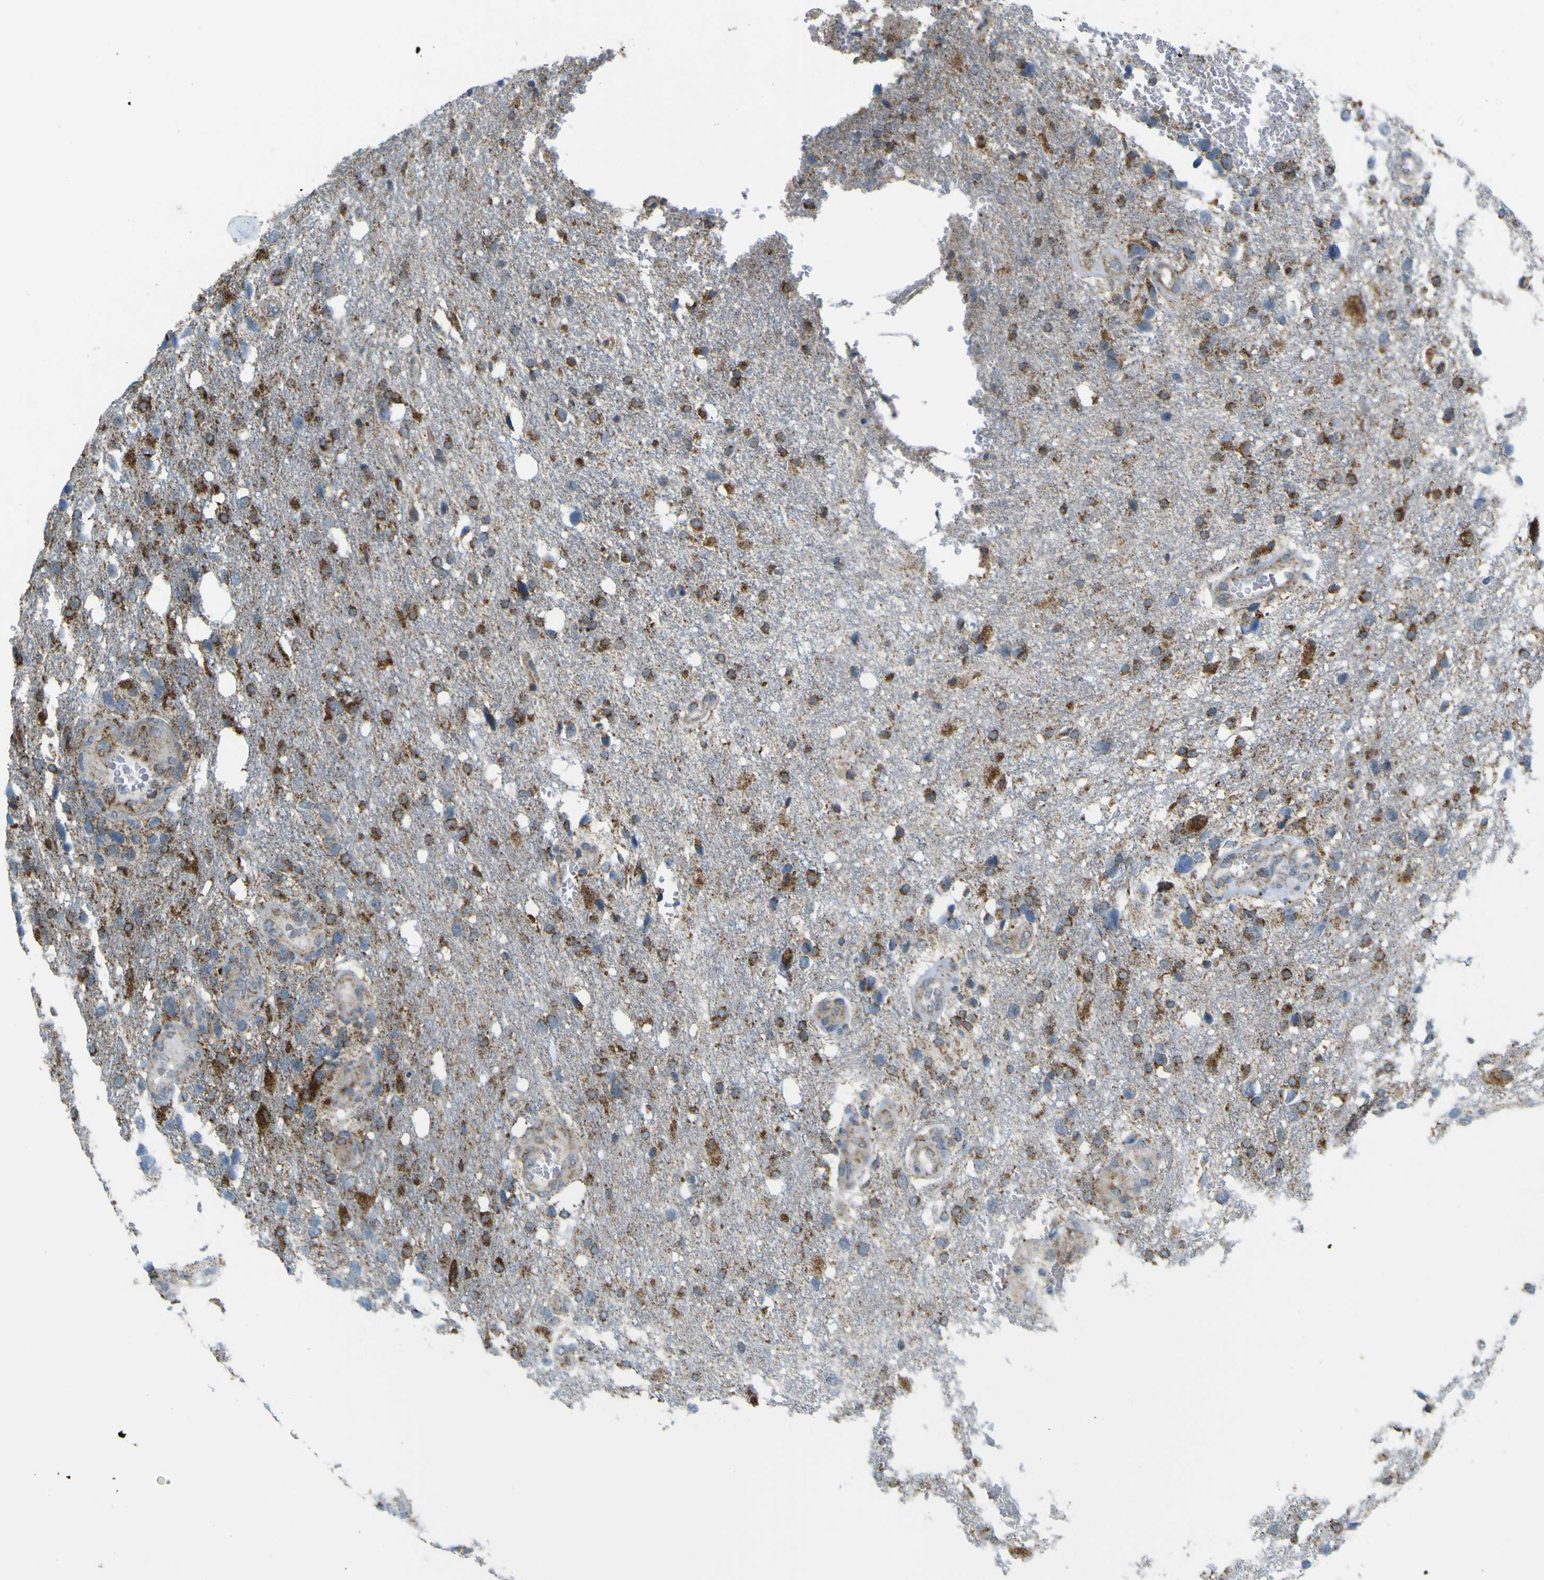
{"staining": {"intensity": "moderate", "quantity": ">75%", "location": "cytoplasmic/membranous"}, "tissue": "glioma", "cell_type": "Tumor cells", "image_type": "cancer", "snomed": [{"axis": "morphology", "description": "Glioma, malignant, High grade"}, {"axis": "topography", "description": "Brain"}], "caption": "Tumor cells reveal moderate cytoplasmic/membranous positivity in about >75% of cells in glioma.", "gene": "ACBD5", "patient": {"sex": "female", "age": 58}}